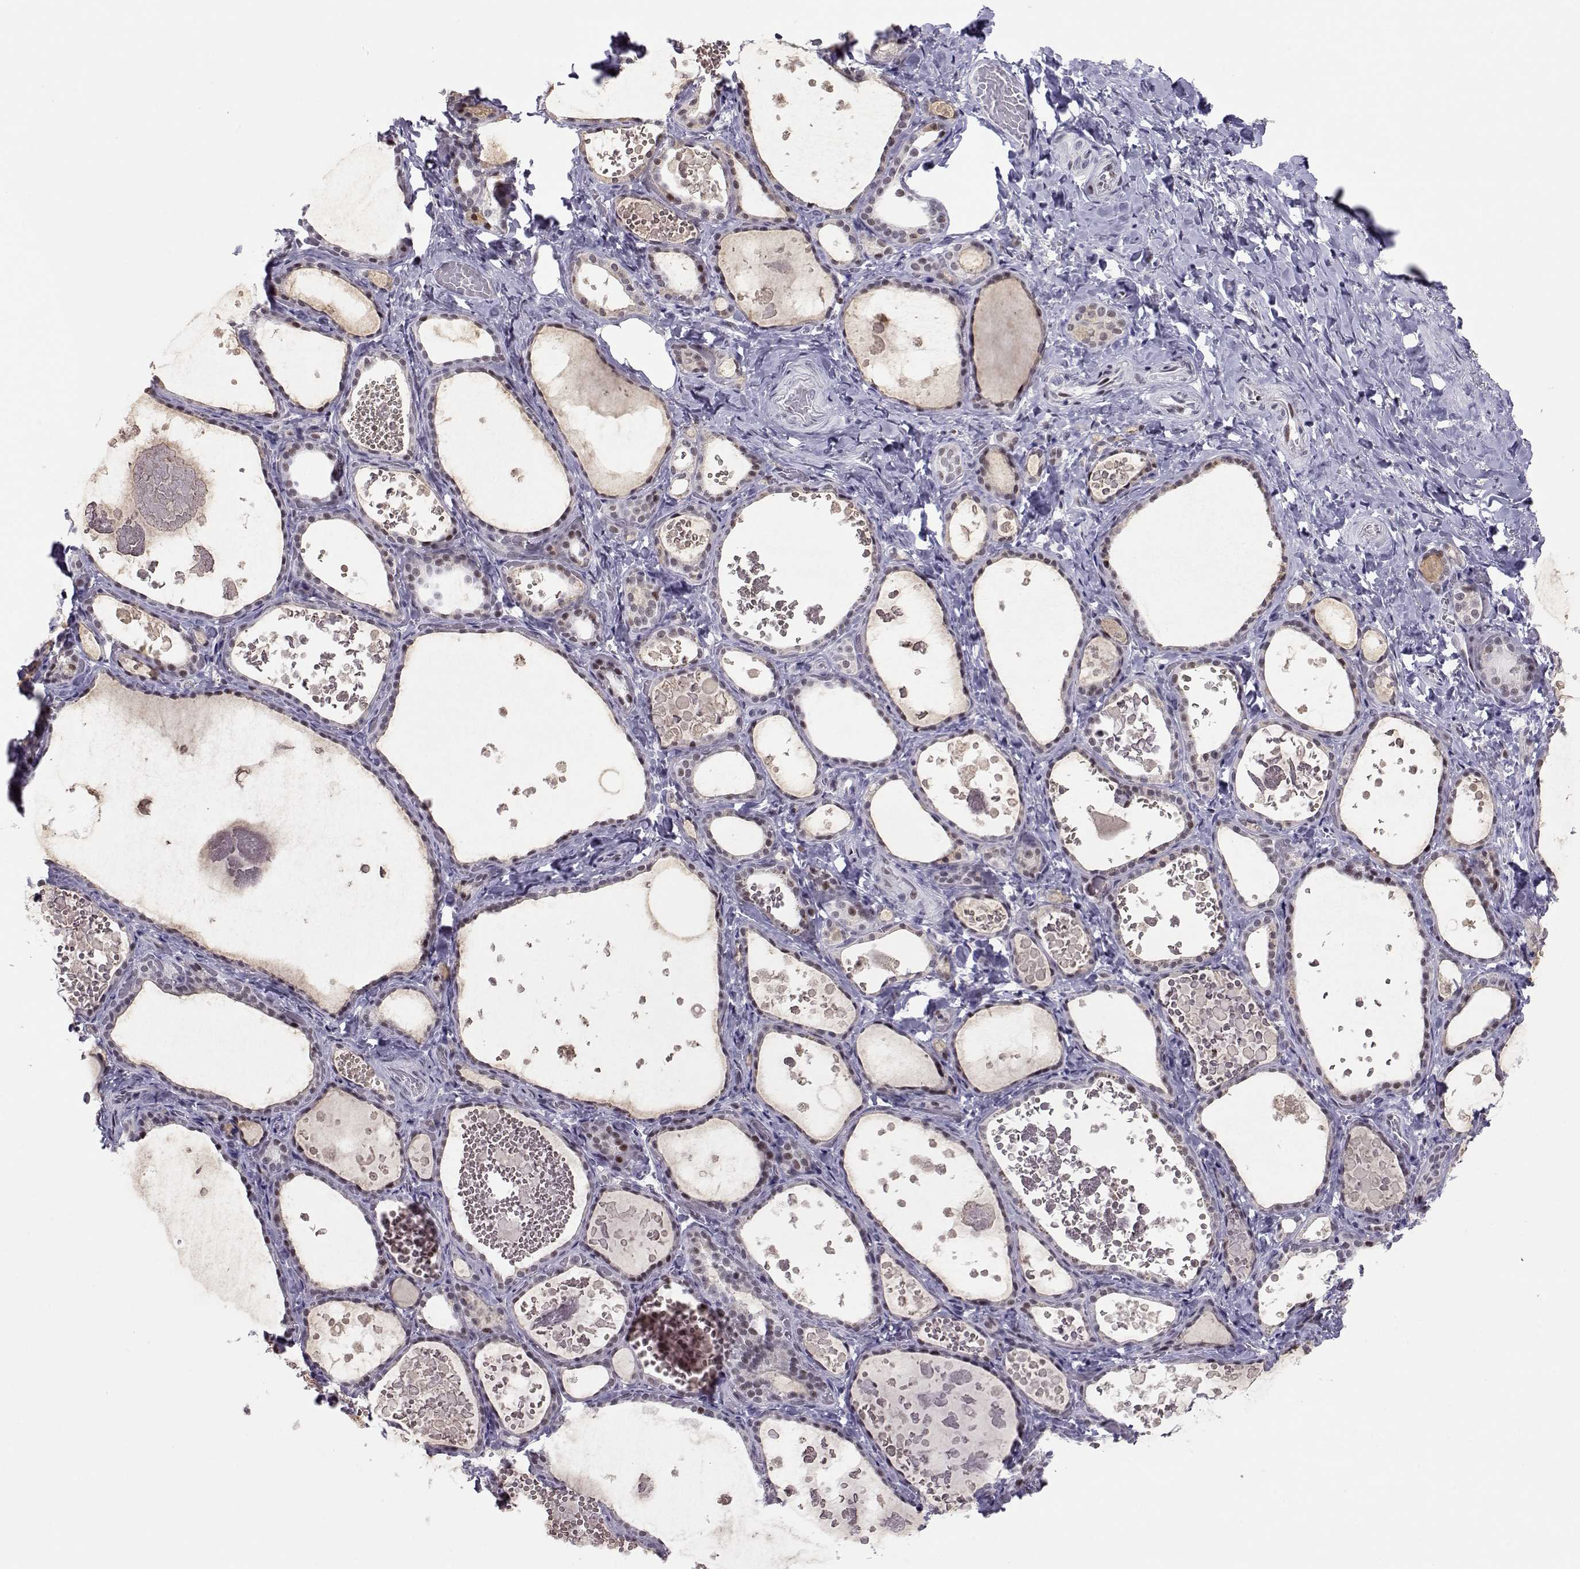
{"staining": {"intensity": "moderate", "quantity": "<25%", "location": "nuclear"}, "tissue": "thyroid gland", "cell_type": "Glandular cells", "image_type": "normal", "snomed": [{"axis": "morphology", "description": "Normal tissue, NOS"}, {"axis": "topography", "description": "Thyroid gland"}], "caption": "Moderate nuclear positivity for a protein is present in about <25% of glandular cells of normal thyroid gland using immunohistochemistry (IHC).", "gene": "SIX6", "patient": {"sex": "female", "age": 56}}